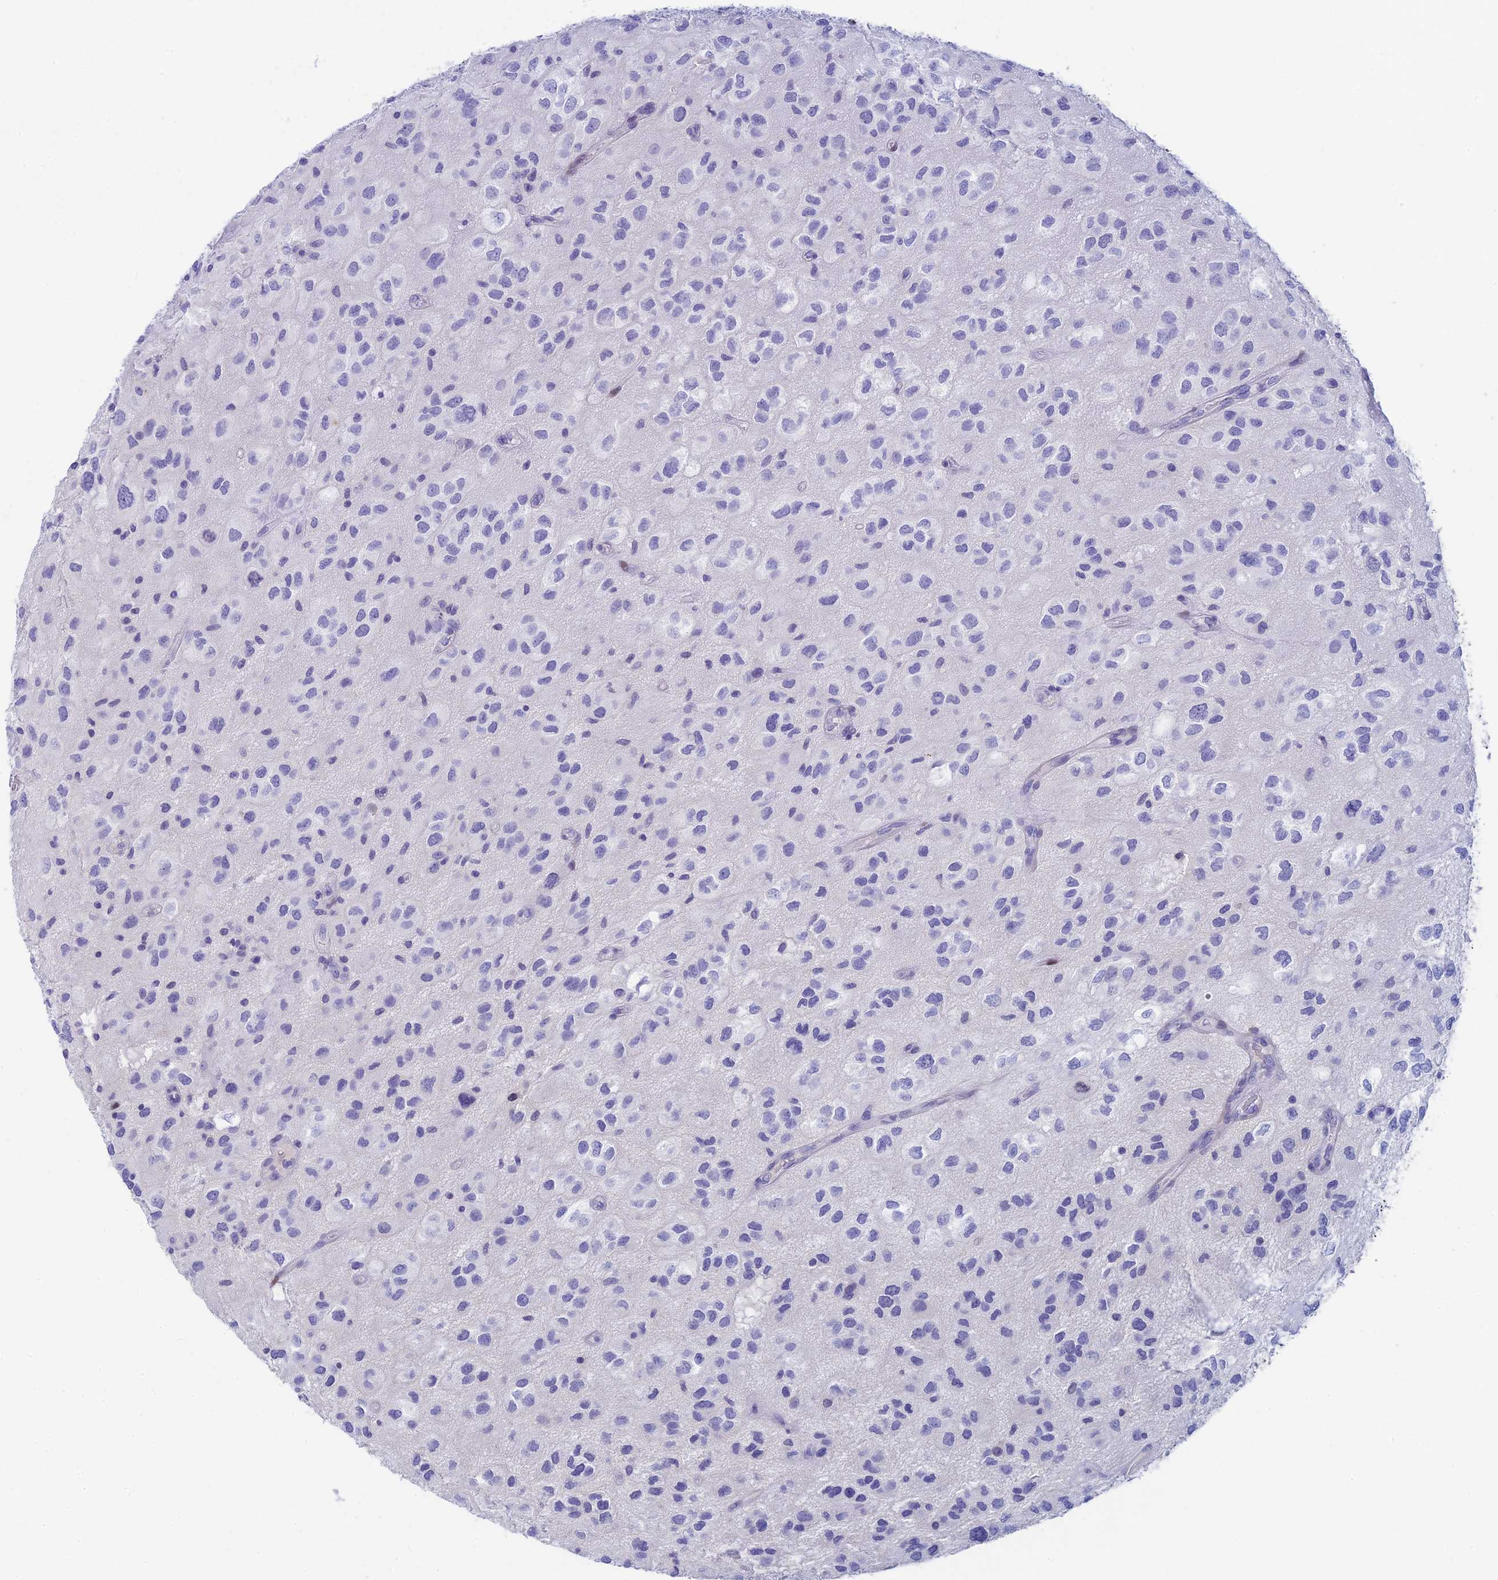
{"staining": {"intensity": "negative", "quantity": "none", "location": "none"}, "tissue": "glioma", "cell_type": "Tumor cells", "image_type": "cancer", "snomed": [{"axis": "morphology", "description": "Glioma, malignant, Low grade"}, {"axis": "topography", "description": "Brain"}], "caption": "There is no significant positivity in tumor cells of glioma.", "gene": "REXO5", "patient": {"sex": "male", "age": 66}}